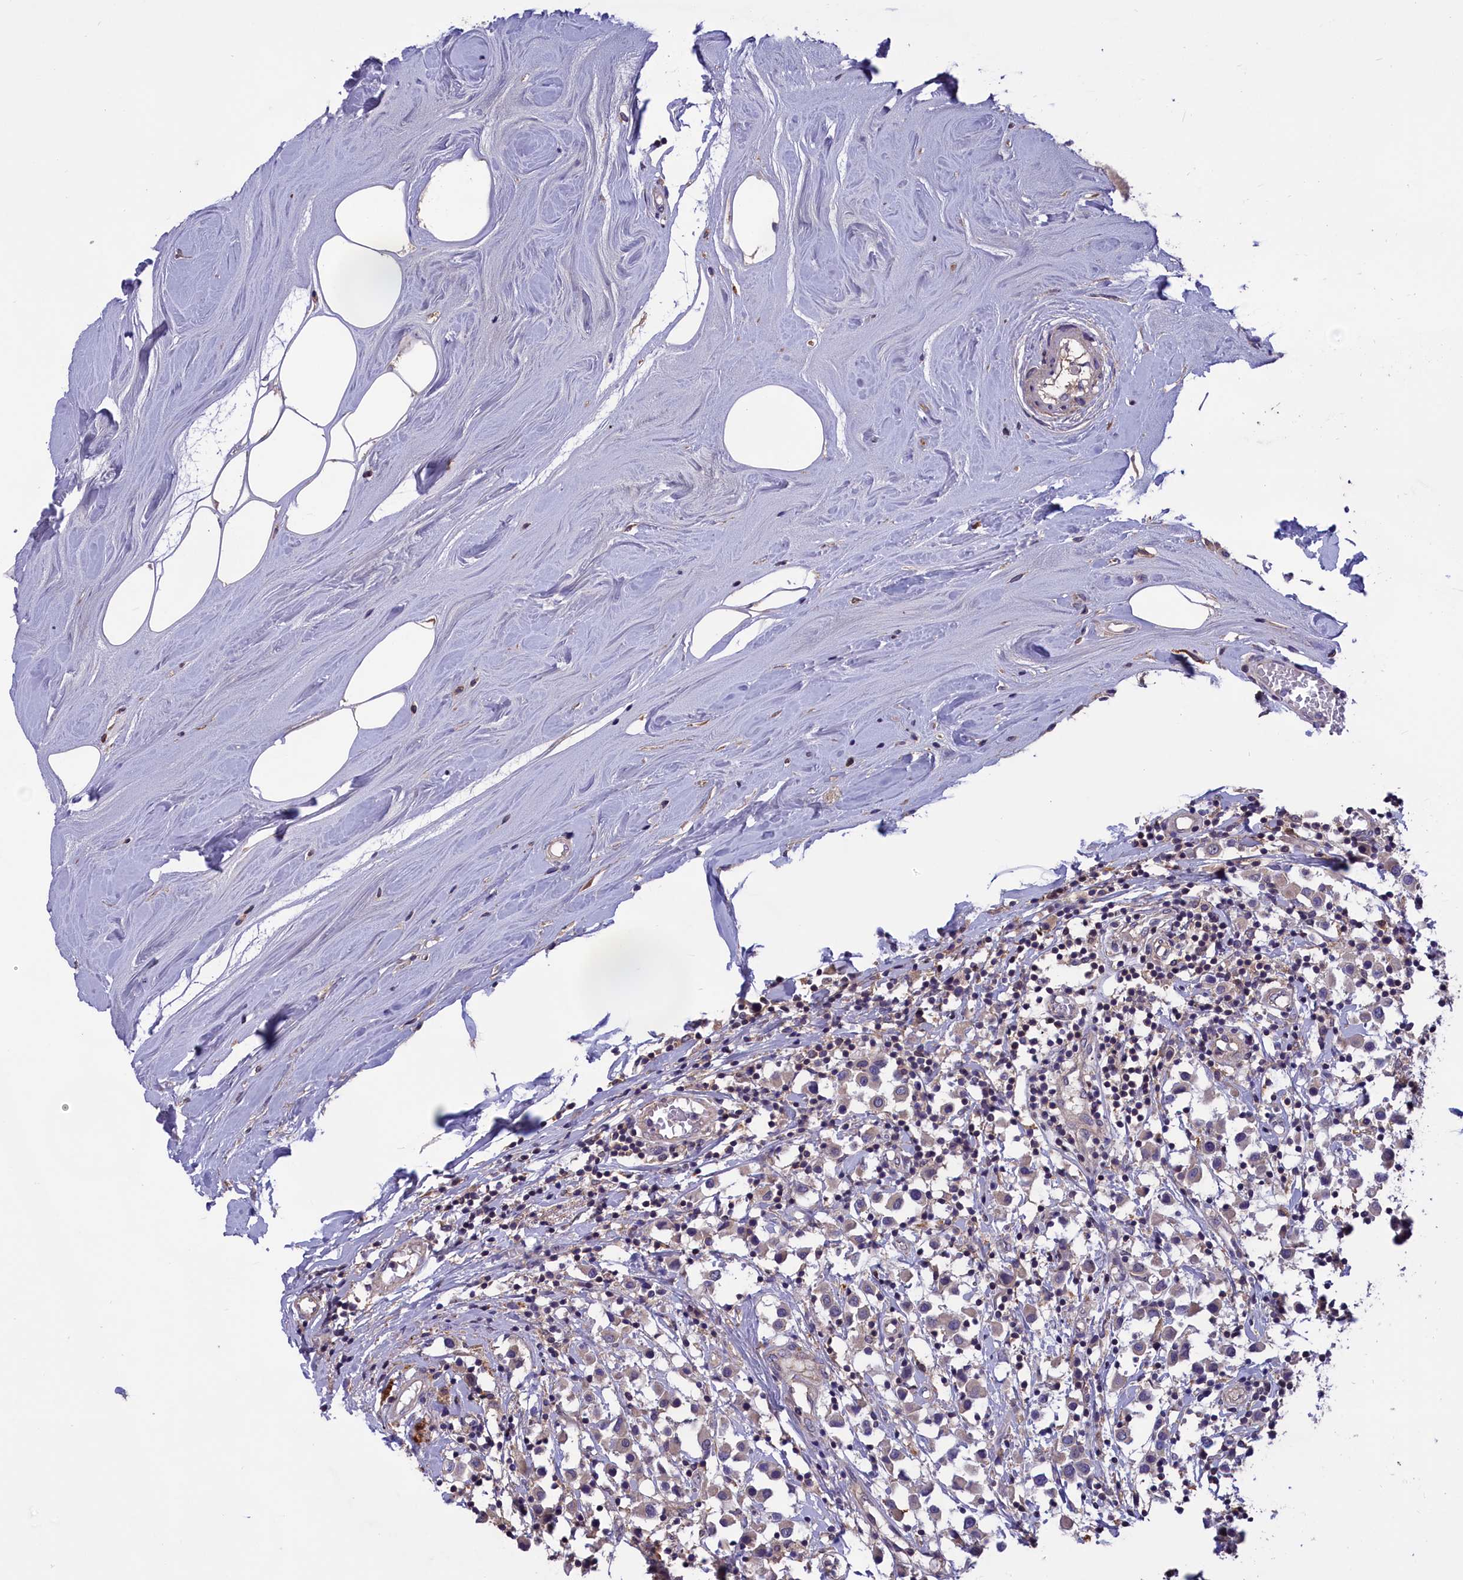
{"staining": {"intensity": "negative", "quantity": "none", "location": "none"}, "tissue": "breast cancer", "cell_type": "Tumor cells", "image_type": "cancer", "snomed": [{"axis": "morphology", "description": "Duct carcinoma"}, {"axis": "topography", "description": "Breast"}], "caption": "Image shows no significant protein positivity in tumor cells of breast cancer.", "gene": "AMDHD2", "patient": {"sex": "female", "age": 61}}